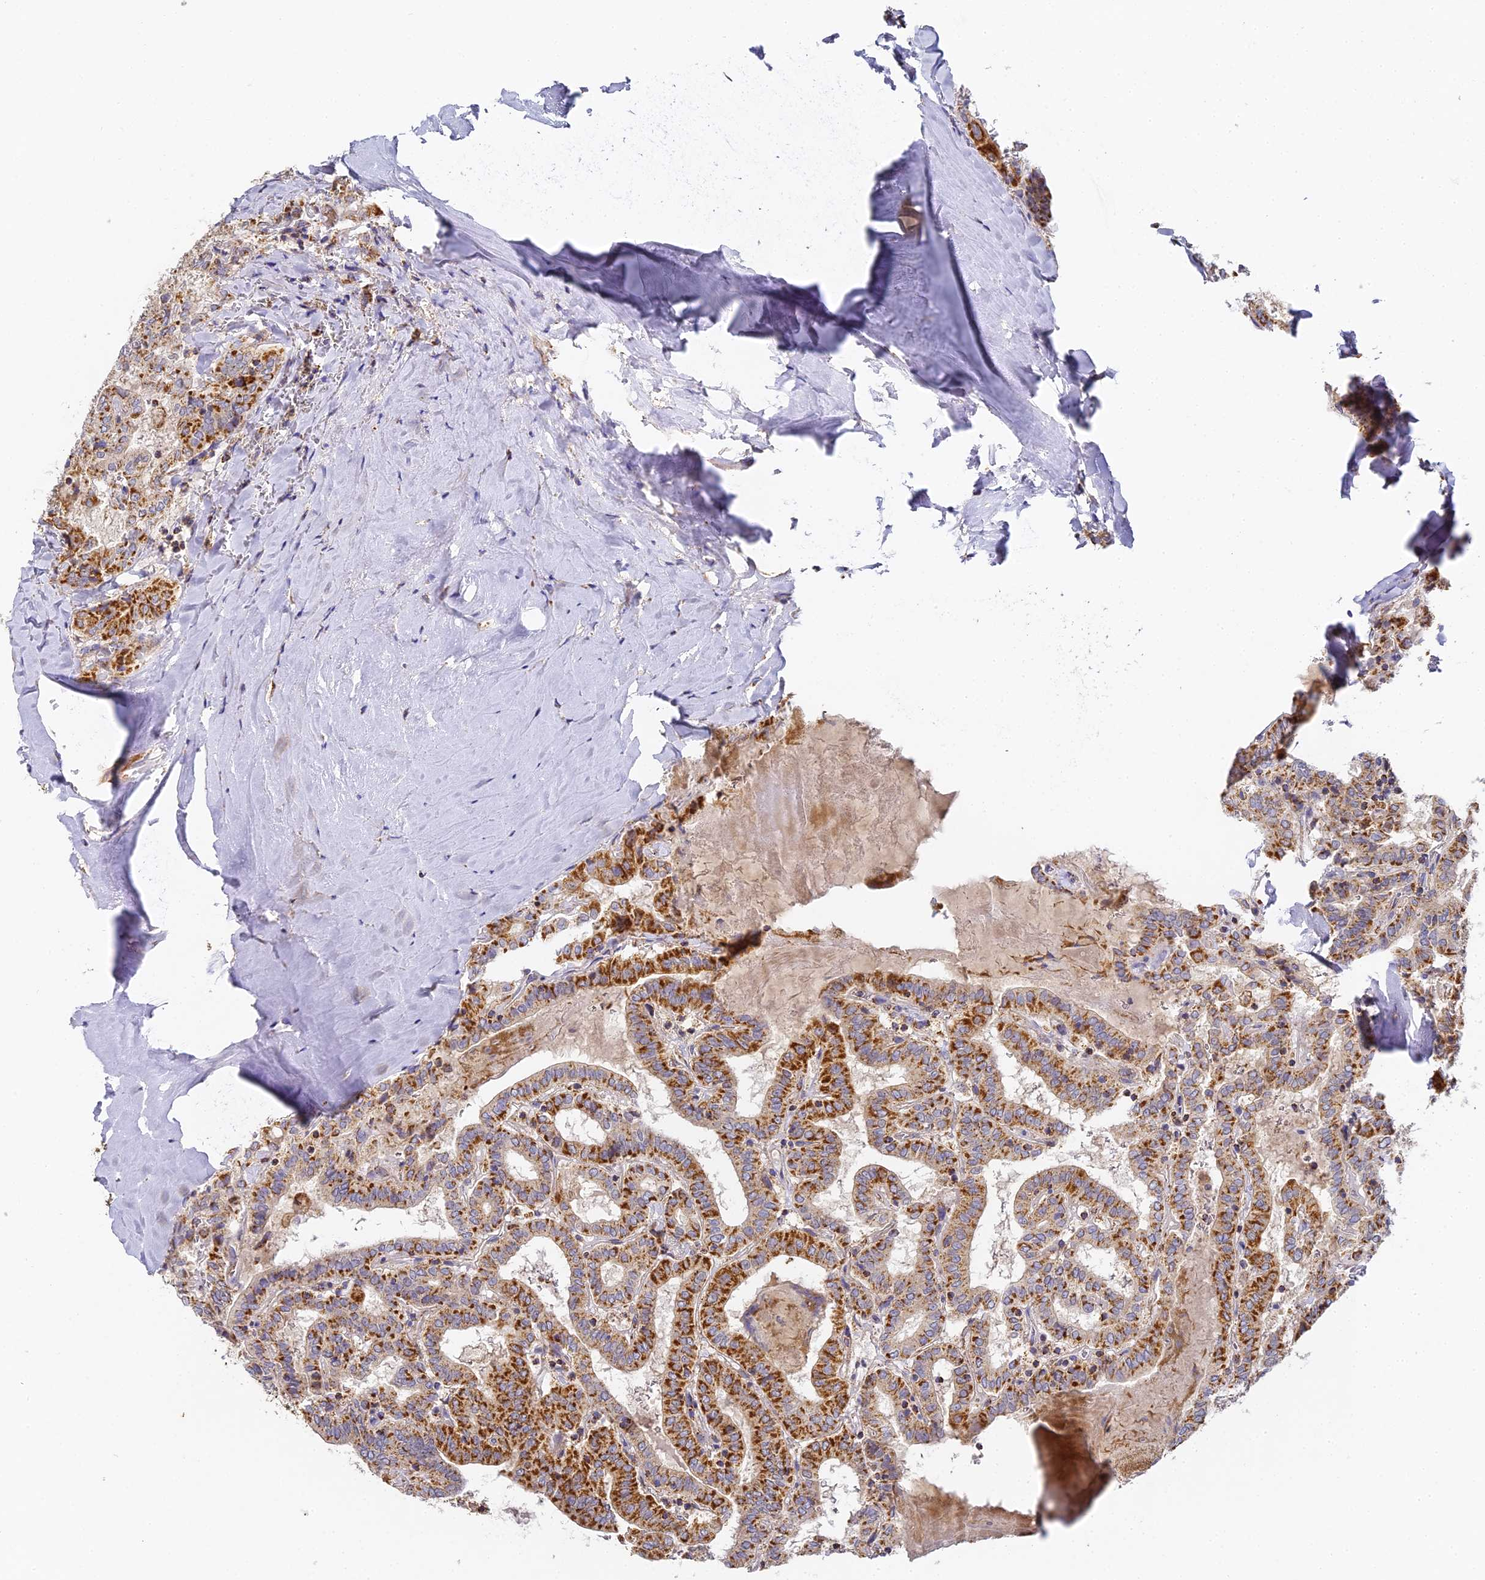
{"staining": {"intensity": "strong", "quantity": ">75%", "location": "cytoplasmic/membranous"}, "tissue": "thyroid cancer", "cell_type": "Tumor cells", "image_type": "cancer", "snomed": [{"axis": "morphology", "description": "Papillary adenocarcinoma, NOS"}, {"axis": "topography", "description": "Thyroid gland"}], "caption": "Protein expression analysis of thyroid cancer (papillary adenocarcinoma) reveals strong cytoplasmic/membranous positivity in about >75% of tumor cells.", "gene": "DONSON", "patient": {"sex": "female", "age": 72}}